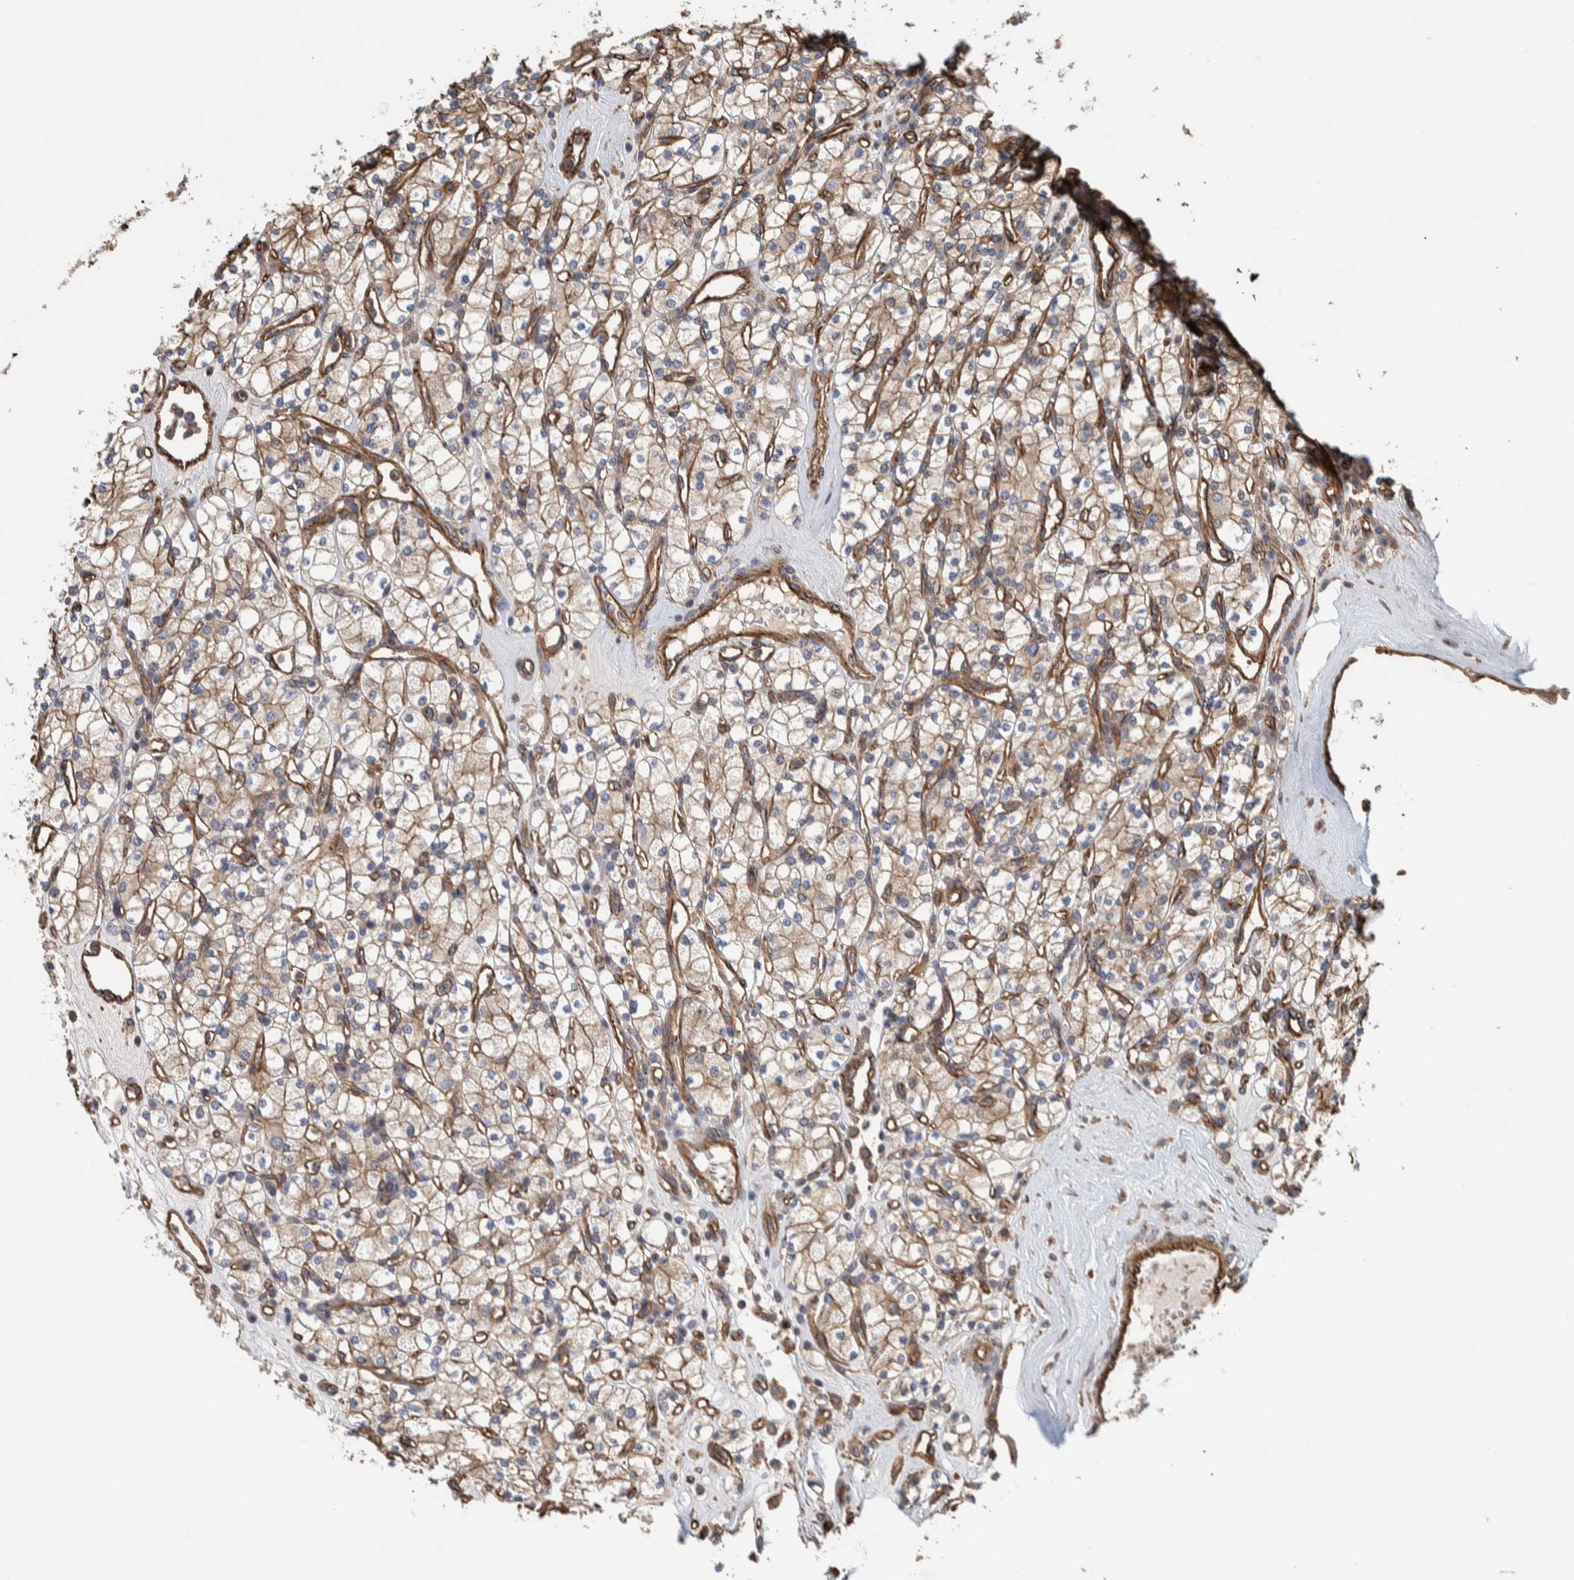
{"staining": {"intensity": "weak", "quantity": ">75%", "location": "cytoplasmic/membranous"}, "tissue": "renal cancer", "cell_type": "Tumor cells", "image_type": "cancer", "snomed": [{"axis": "morphology", "description": "Adenocarcinoma, NOS"}, {"axis": "topography", "description": "Kidney"}], "caption": "Renal cancer (adenocarcinoma) stained with DAB IHC demonstrates low levels of weak cytoplasmic/membranous expression in about >75% of tumor cells.", "gene": "PKD1L1", "patient": {"sex": "male", "age": 77}}